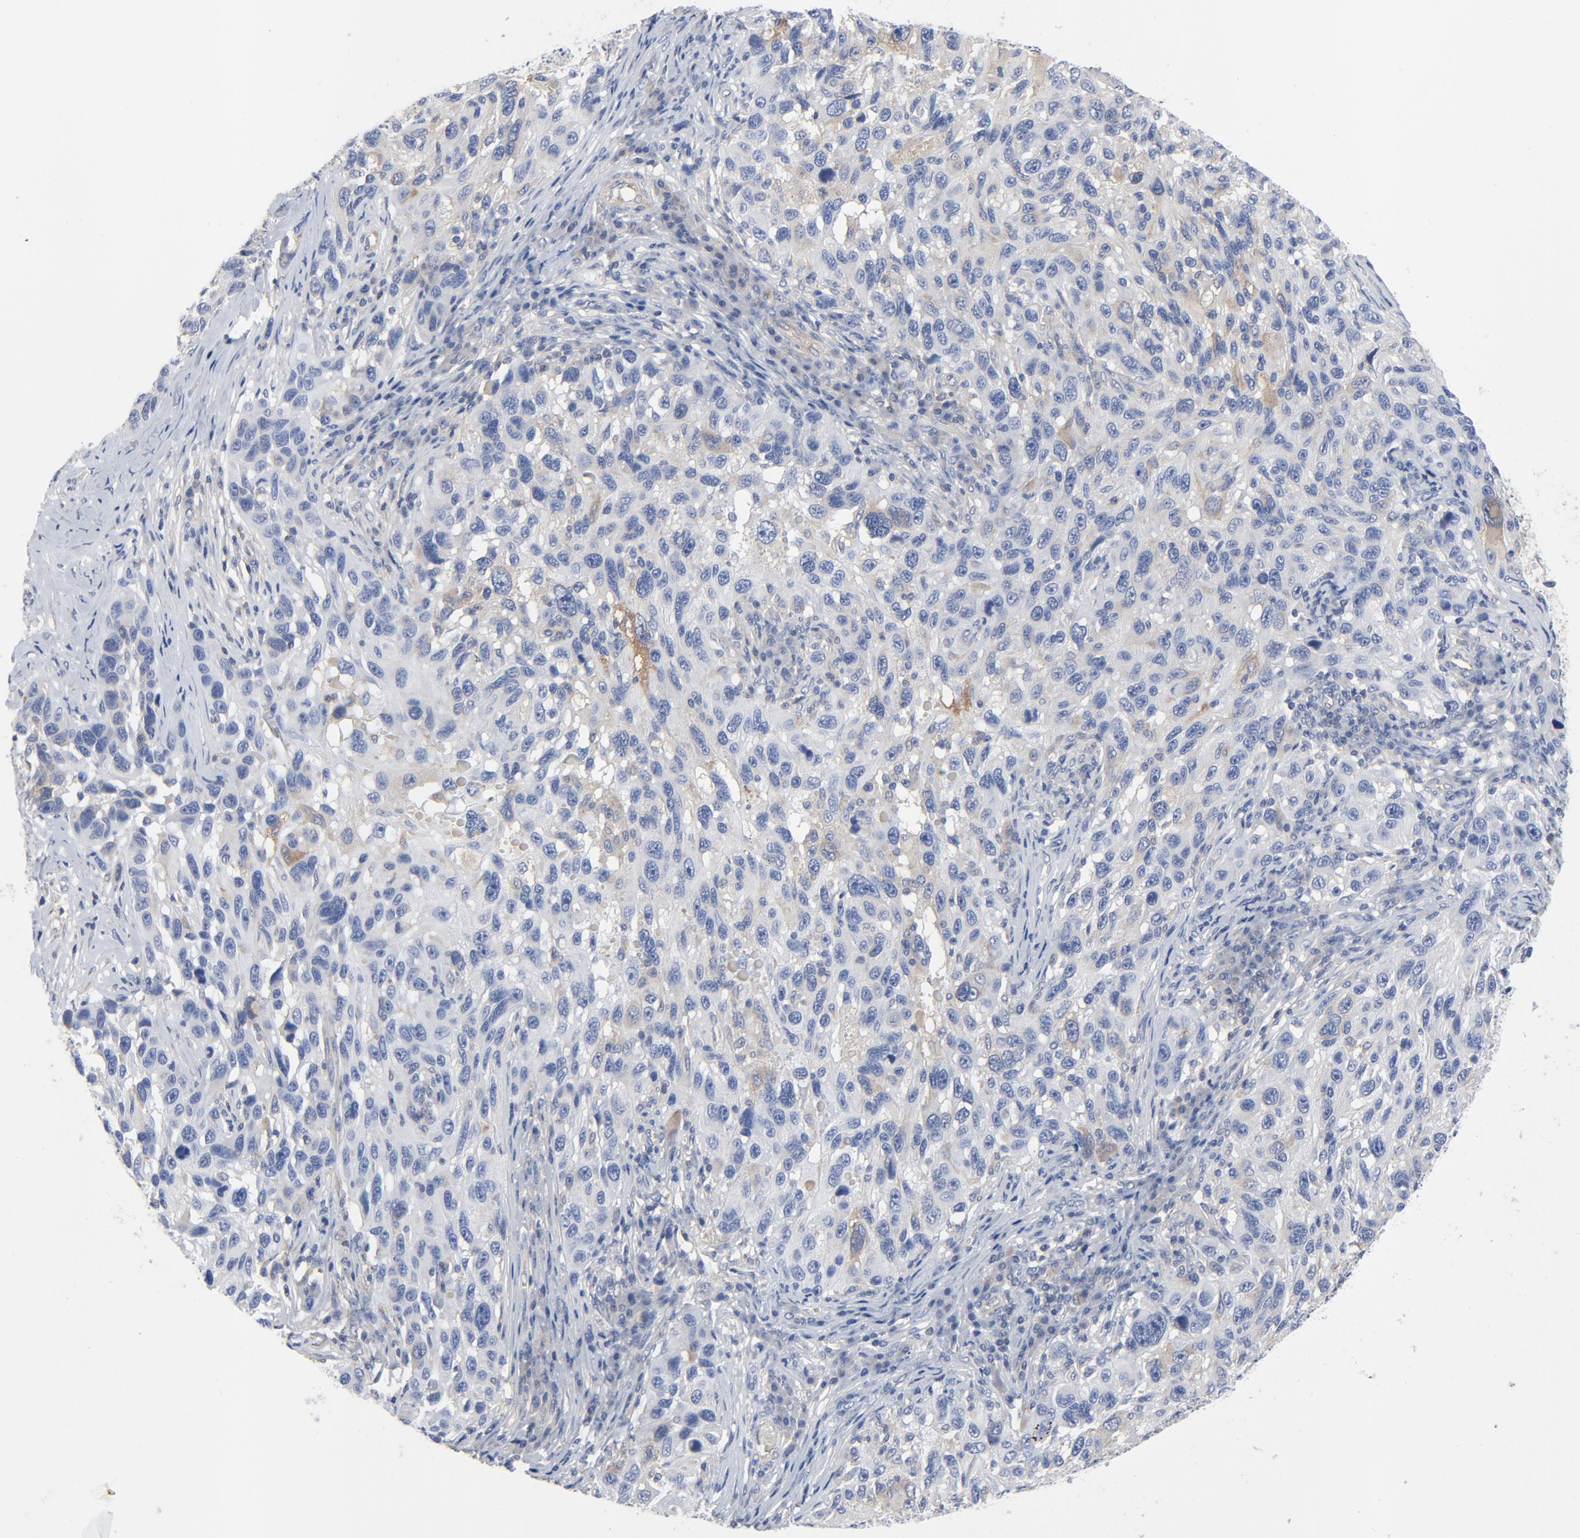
{"staining": {"intensity": "moderate", "quantity": "<25%", "location": "cytoplasmic/membranous"}, "tissue": "melanoma", "cell_type": "Tumor cells", "image_type": "cancer", "snomed": [{"axis": "morphology", "description": "Malignant melanoma, NOS"}, {"axis": "topography", "description": "Skin"}], "caption": "High-power microscopy captured an immunohistochemistry image of melanoma, revealing moderate cytoplasmic/membranous positivity in about <25% of tumor cells. The staining was performed using DAB (3,3'-diaminobenzidine), with brown indicating positive protein expression. Nuclei are stained blue with hematoxylin.", "gene": "DYNLT3", "patient": {"sex": "male", "age": 53}}